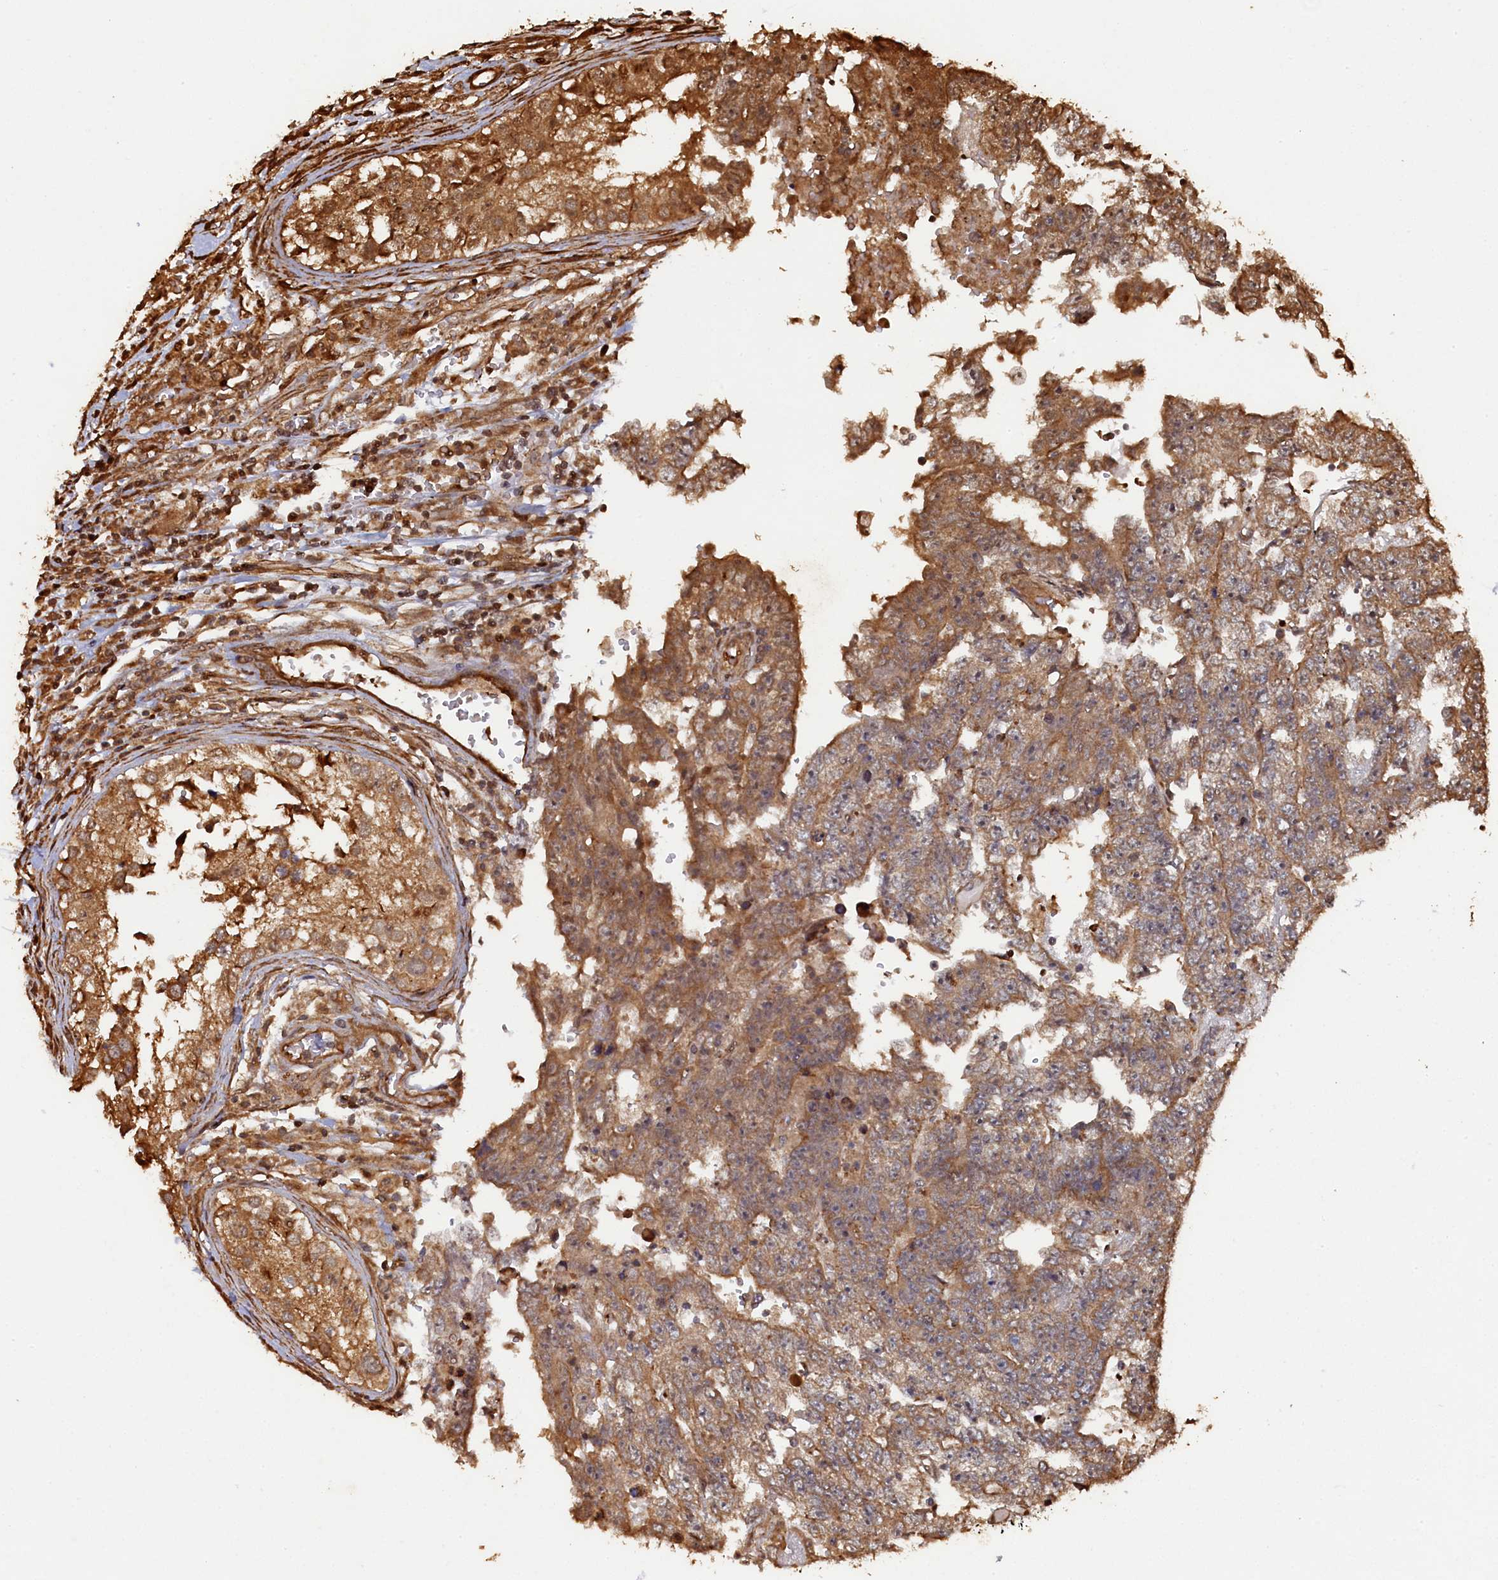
{"staining": {"intensity": "moderate", "quantity": ">75%", "location": "cytoplasmic/membranous"}, "tissue": "testis cancer", "cell_type": "Tumor cells", "image_type": "cancer", "snomed": [{"axis": "morphology", "description": "Carcinoma, Embryonal, NOS"}, {"axis": "topography", "description": "Testis"}], "caption": "Testis cancer (embryonal carcinoma) stained for a protein displays moderate cytoplasmic/membranous positivity in tumor cells.", "gene": "PIGN", "patient": {"sex": "male", "age": 25}}